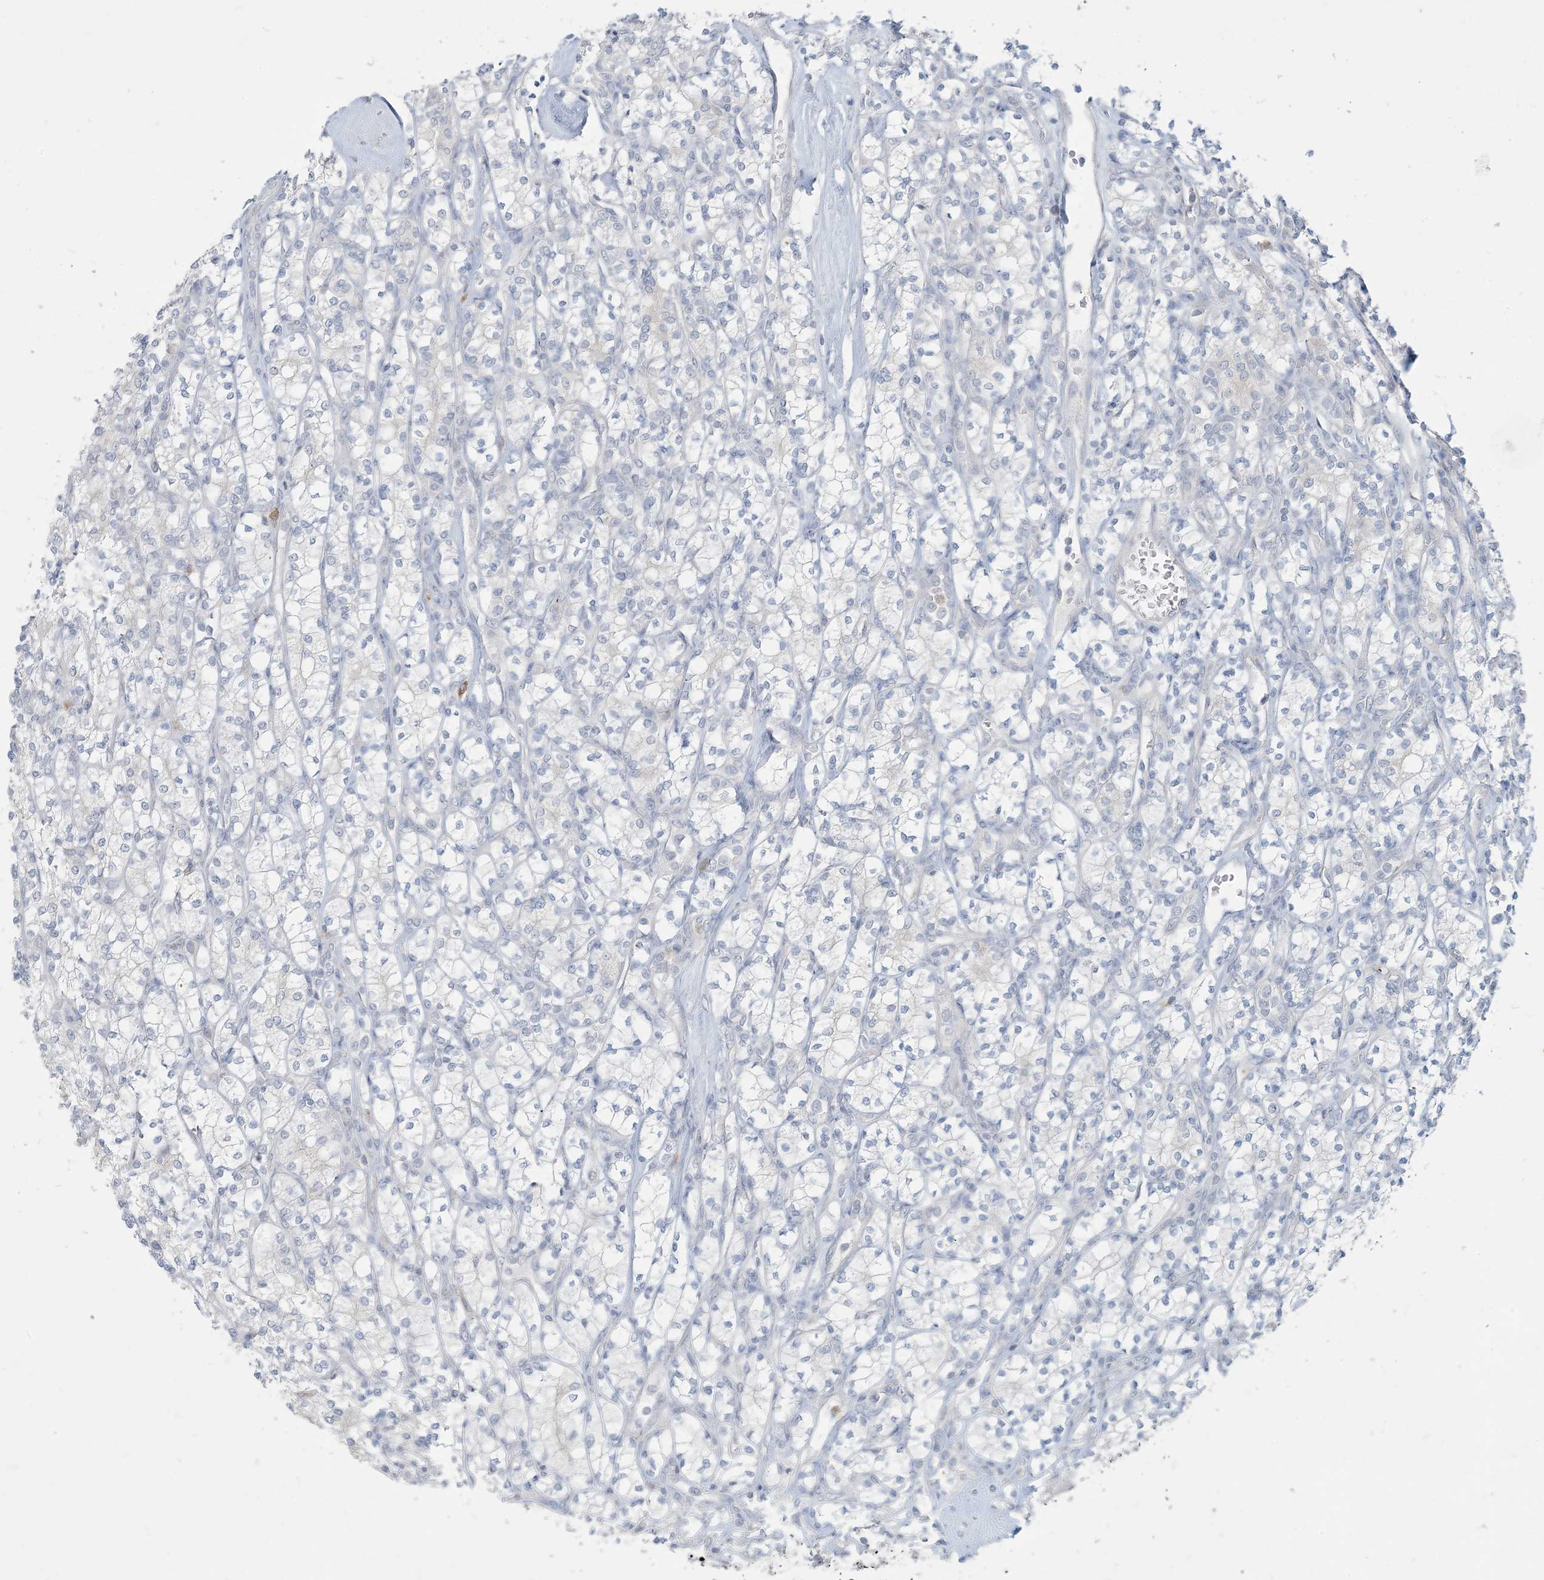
{"staining": {"intensity": "negative", "quantity": "none", "location": "none"}, "tissue": "renal cancer", "cell_type": "Tumor cells", "image_type": "cancer", "snomed": [{"axis": "morphology", "description": "Adenocarcinoma, NOS"}, {"axis": "topography", "description": "Kidney"}], "caption": "Immunohistochemistry (IHC) image of human renal adenocarcinoma stained for a protein (brown), which shows no expression in tumor cells. Brightfield microscopy of IHC stained with DAB (brown) and hematoxylin (blue), captured at high magnification.", "gene": "KIF3A", "patient": {"sex": "male", "age": 77}}